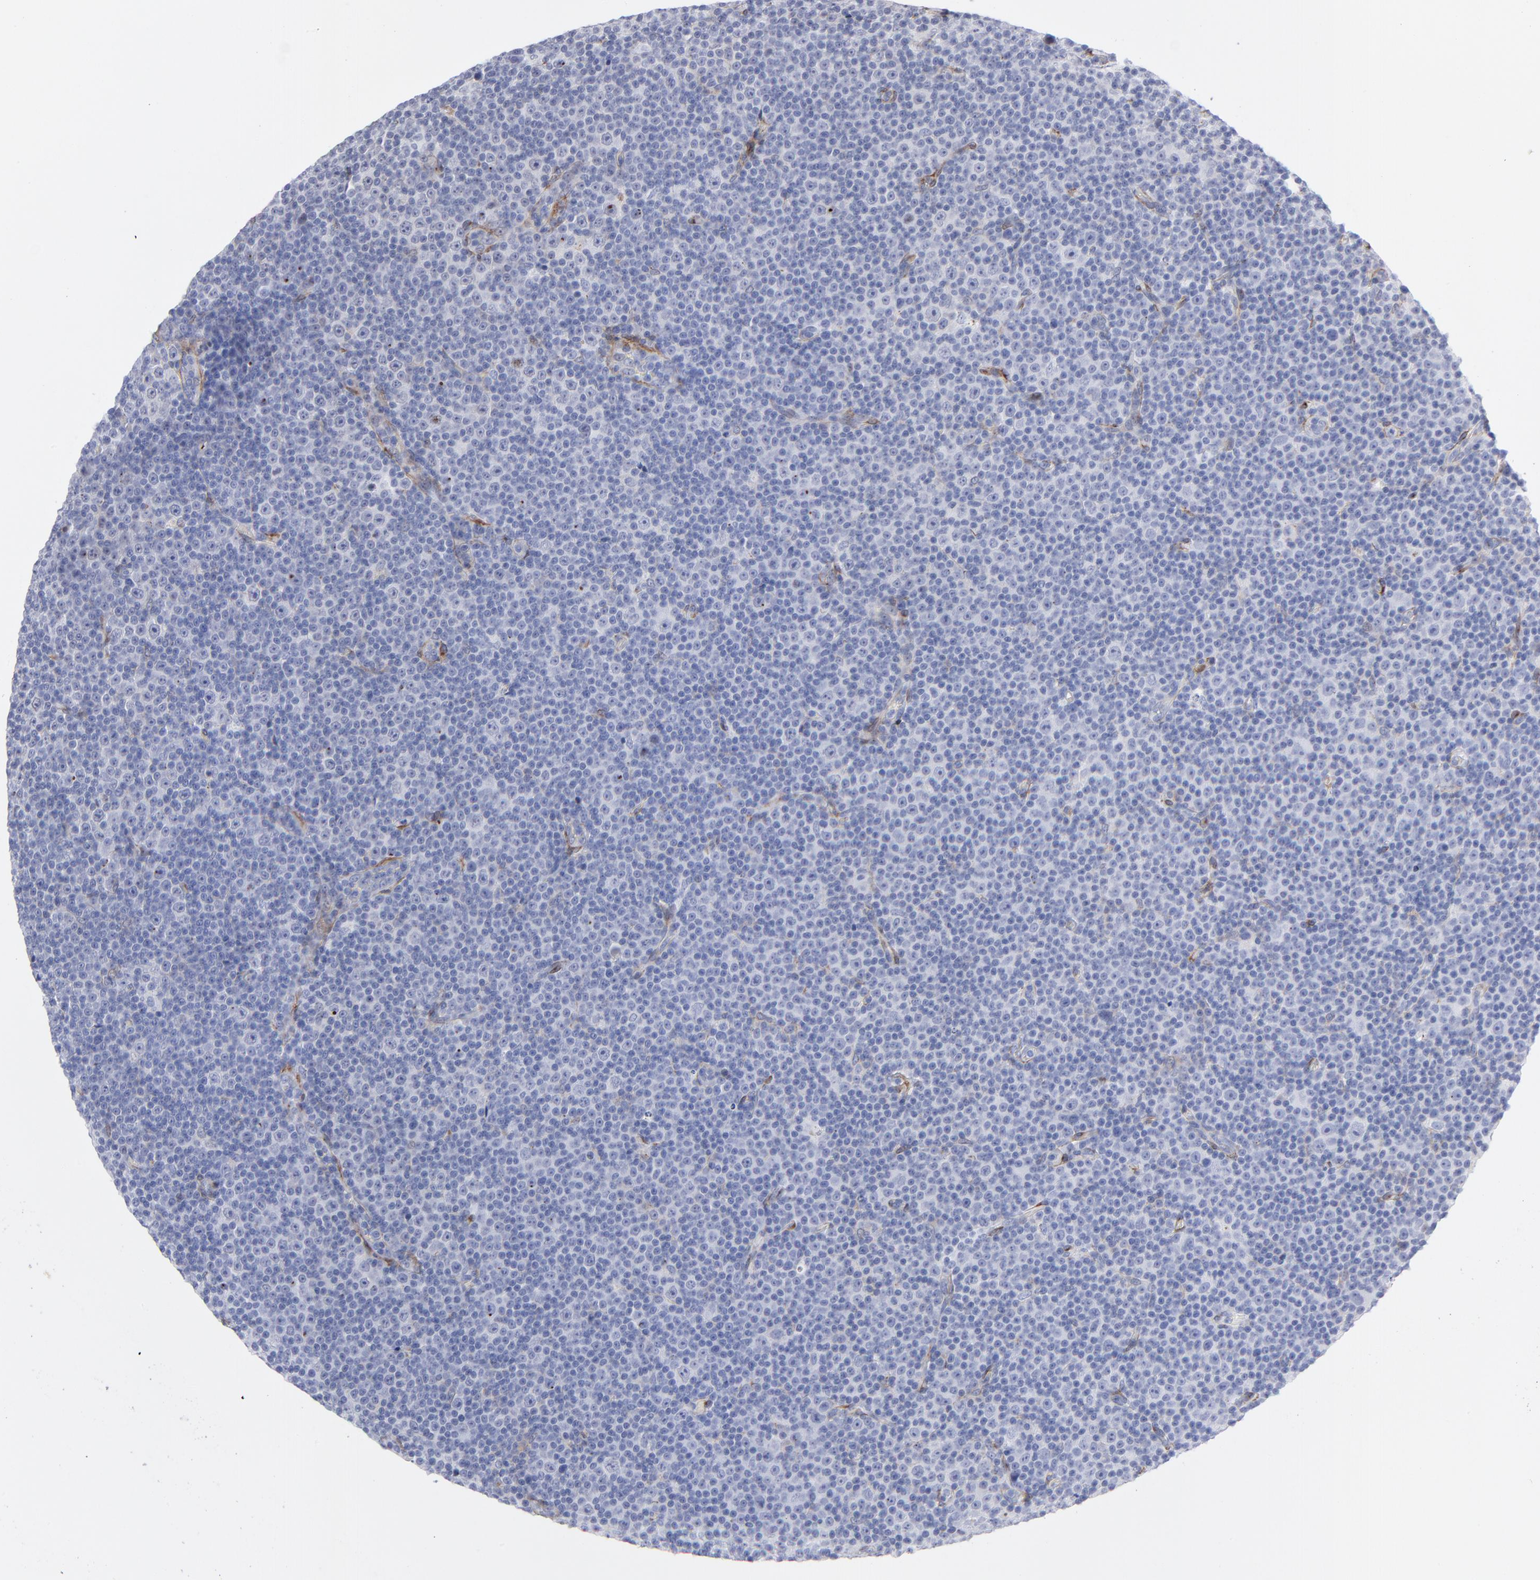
{"staining": {"intensity": "negative", "quantity": "none", "location": "none"}, "tissue": "lymphoma", "cell_type": "Tumor cells", "image_type": "cancer", "snomed": [{"axis": "morphology", "description": "Malignant lymphoma, non-Hodgkin's type, Low grade"}, {"axis": "topography", "description": "Lymph node"}], "caption": "Tumor cells show no significant staining in lymphoma.", "gene": "PDGFRB", "patient": {"sex": "female", "age": 67}}